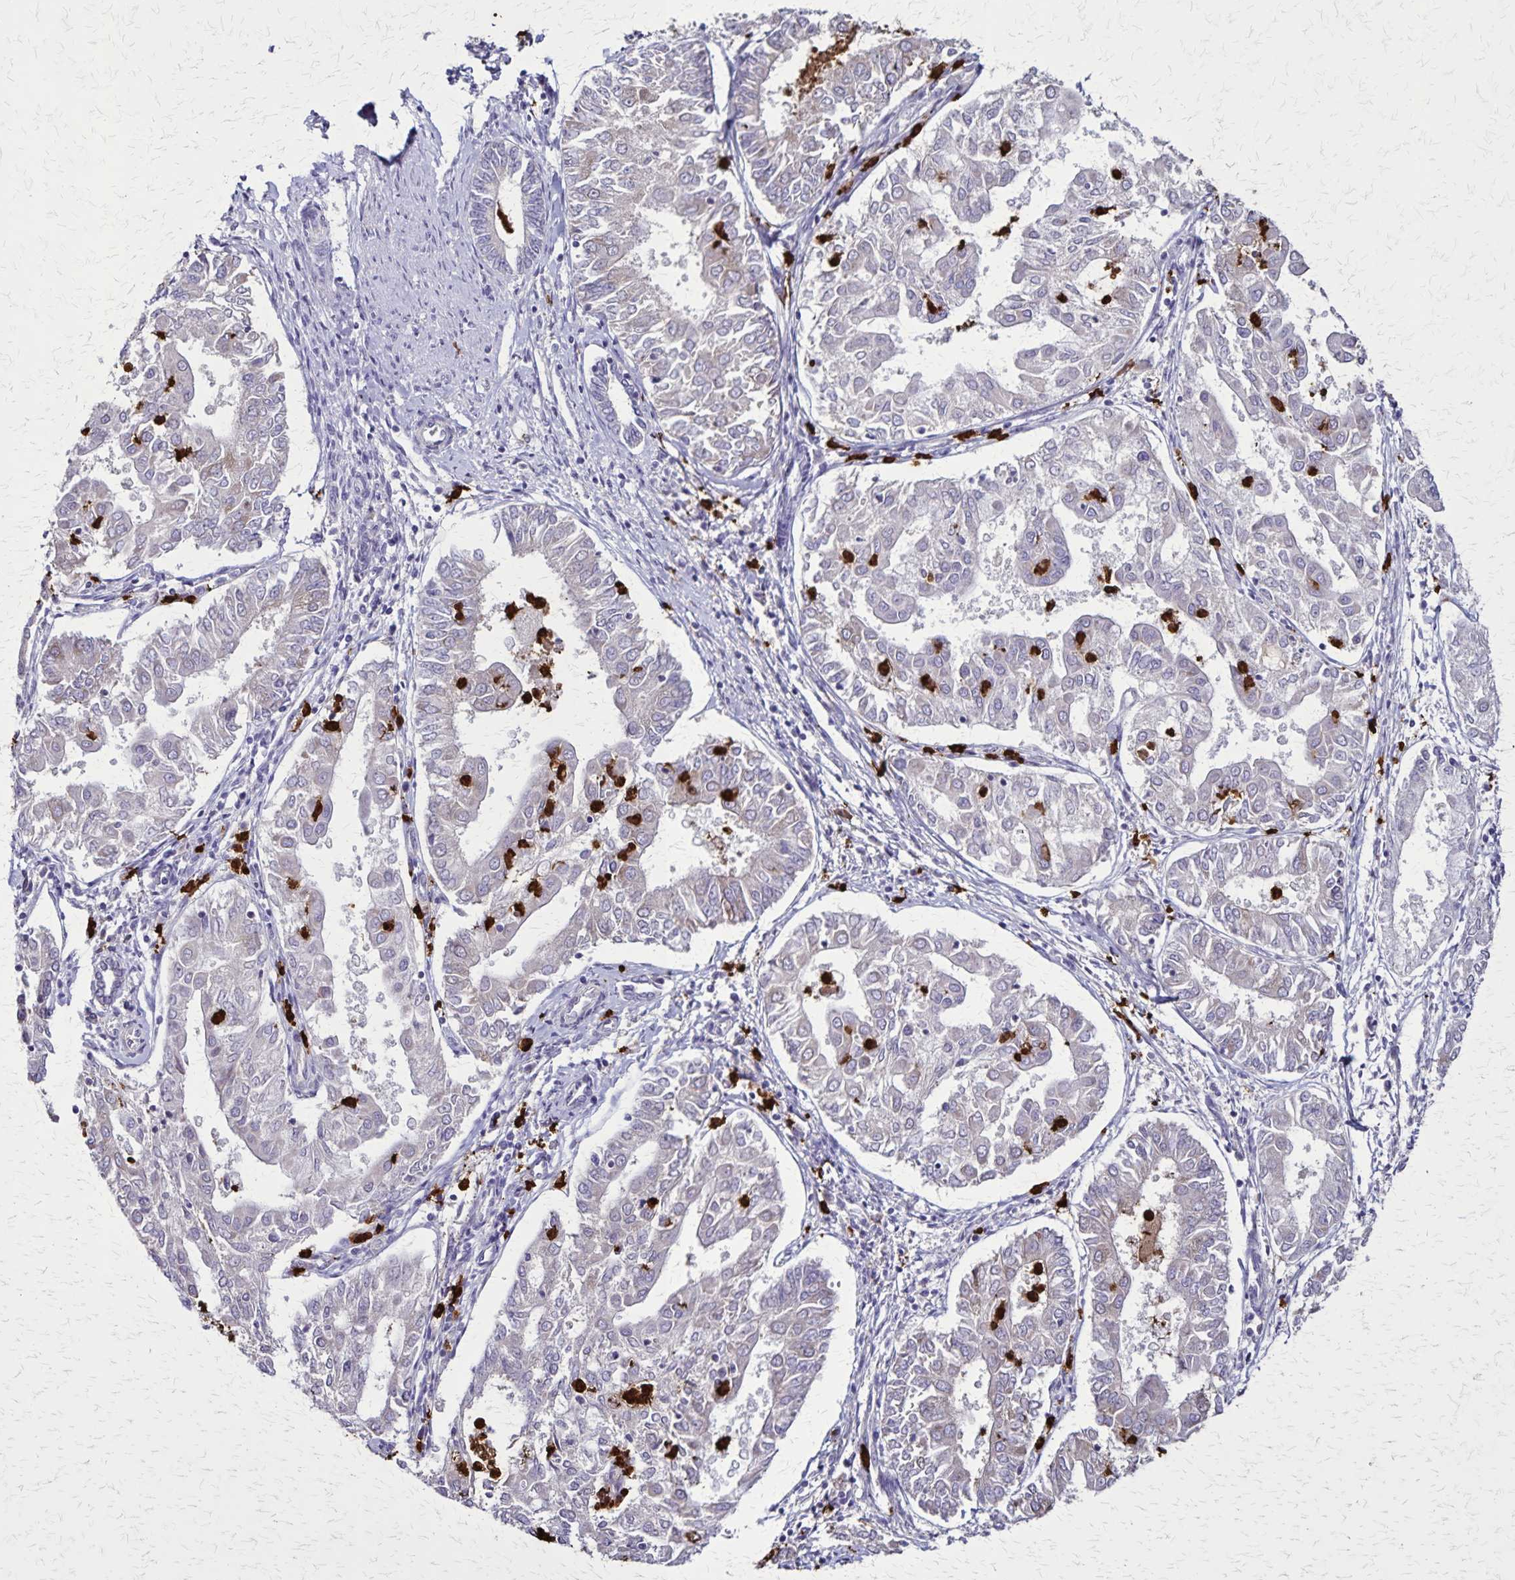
{"staining": {"intensity": "negative", "quantity": "none", "location": "none"}, "tissue": "endometrial cancer", "cell_type": "Tumor cells", "image_type": "cancer", "snomed": [{"axis": "morphology", "description": "Adenocarcinoma, NOS"}, {"axis": "topography", "description": "Endometrium"}], "caption": "This is an IHC micrograph of adenocarcinoma (endometrial). There is no positivity in tumor cells.", "gene": "ULBP3", "patient": {"sex": "female", "age": 68}}